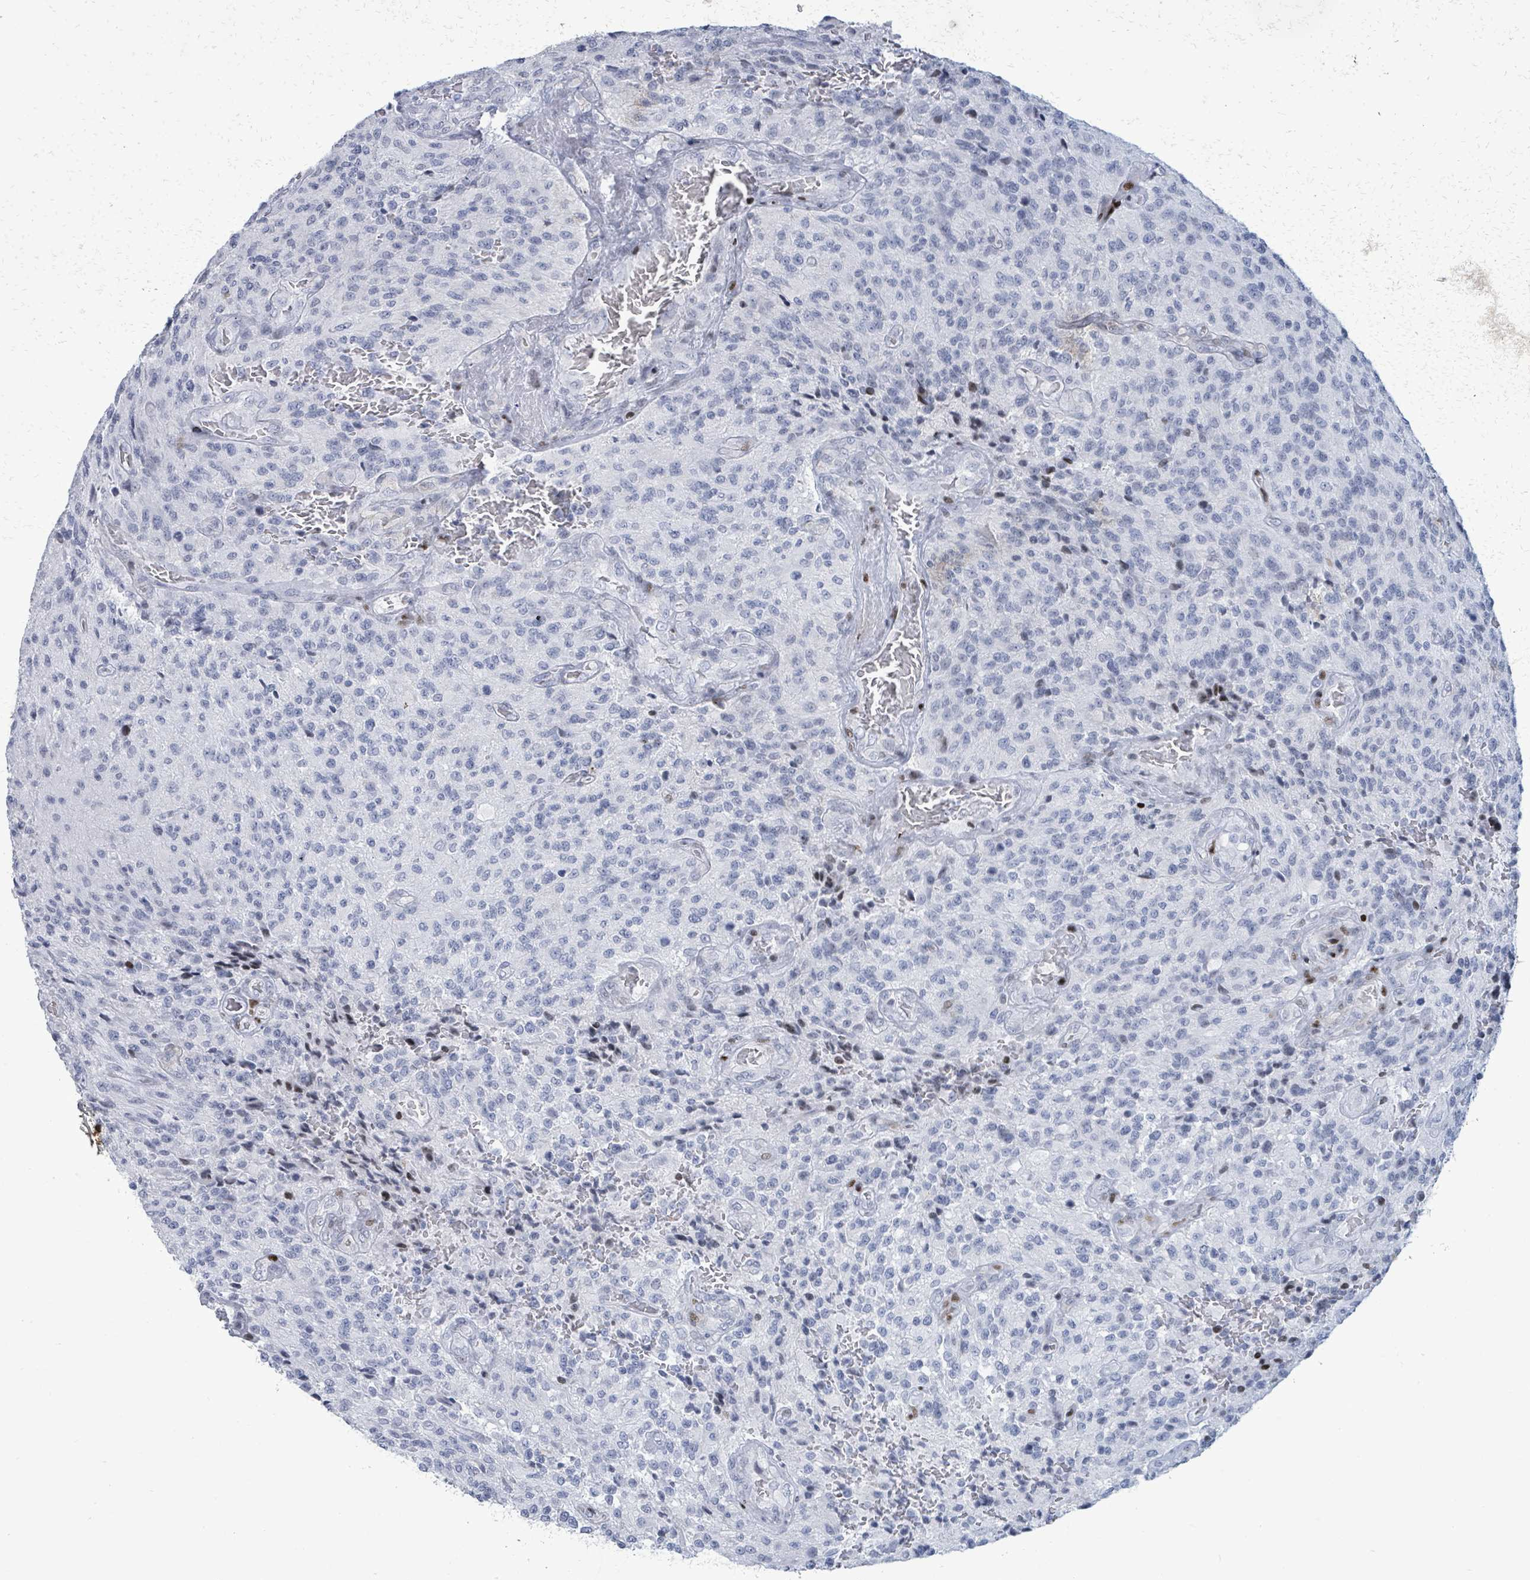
{"staining": {"intensity": "negative", "quantity": "none", "location": "none"}, "tissue": "glioma", "cell_type": "Tumor cells", "image_type": "cancer", "snomed": [{"axis": "morphology", "description": "Normal tissue, NOS"}, {"axis": "morphology", "description": "Glioma, malignant, High grade"}, {"axis": "topography", "description": "Cerebral cortex"}], "caption": "An IHC histopathology image of glioma is shown. There is no staining in tumor cells of glioma.", "gene": "MALL", "patient": {"sex": "male", "age": 56}}